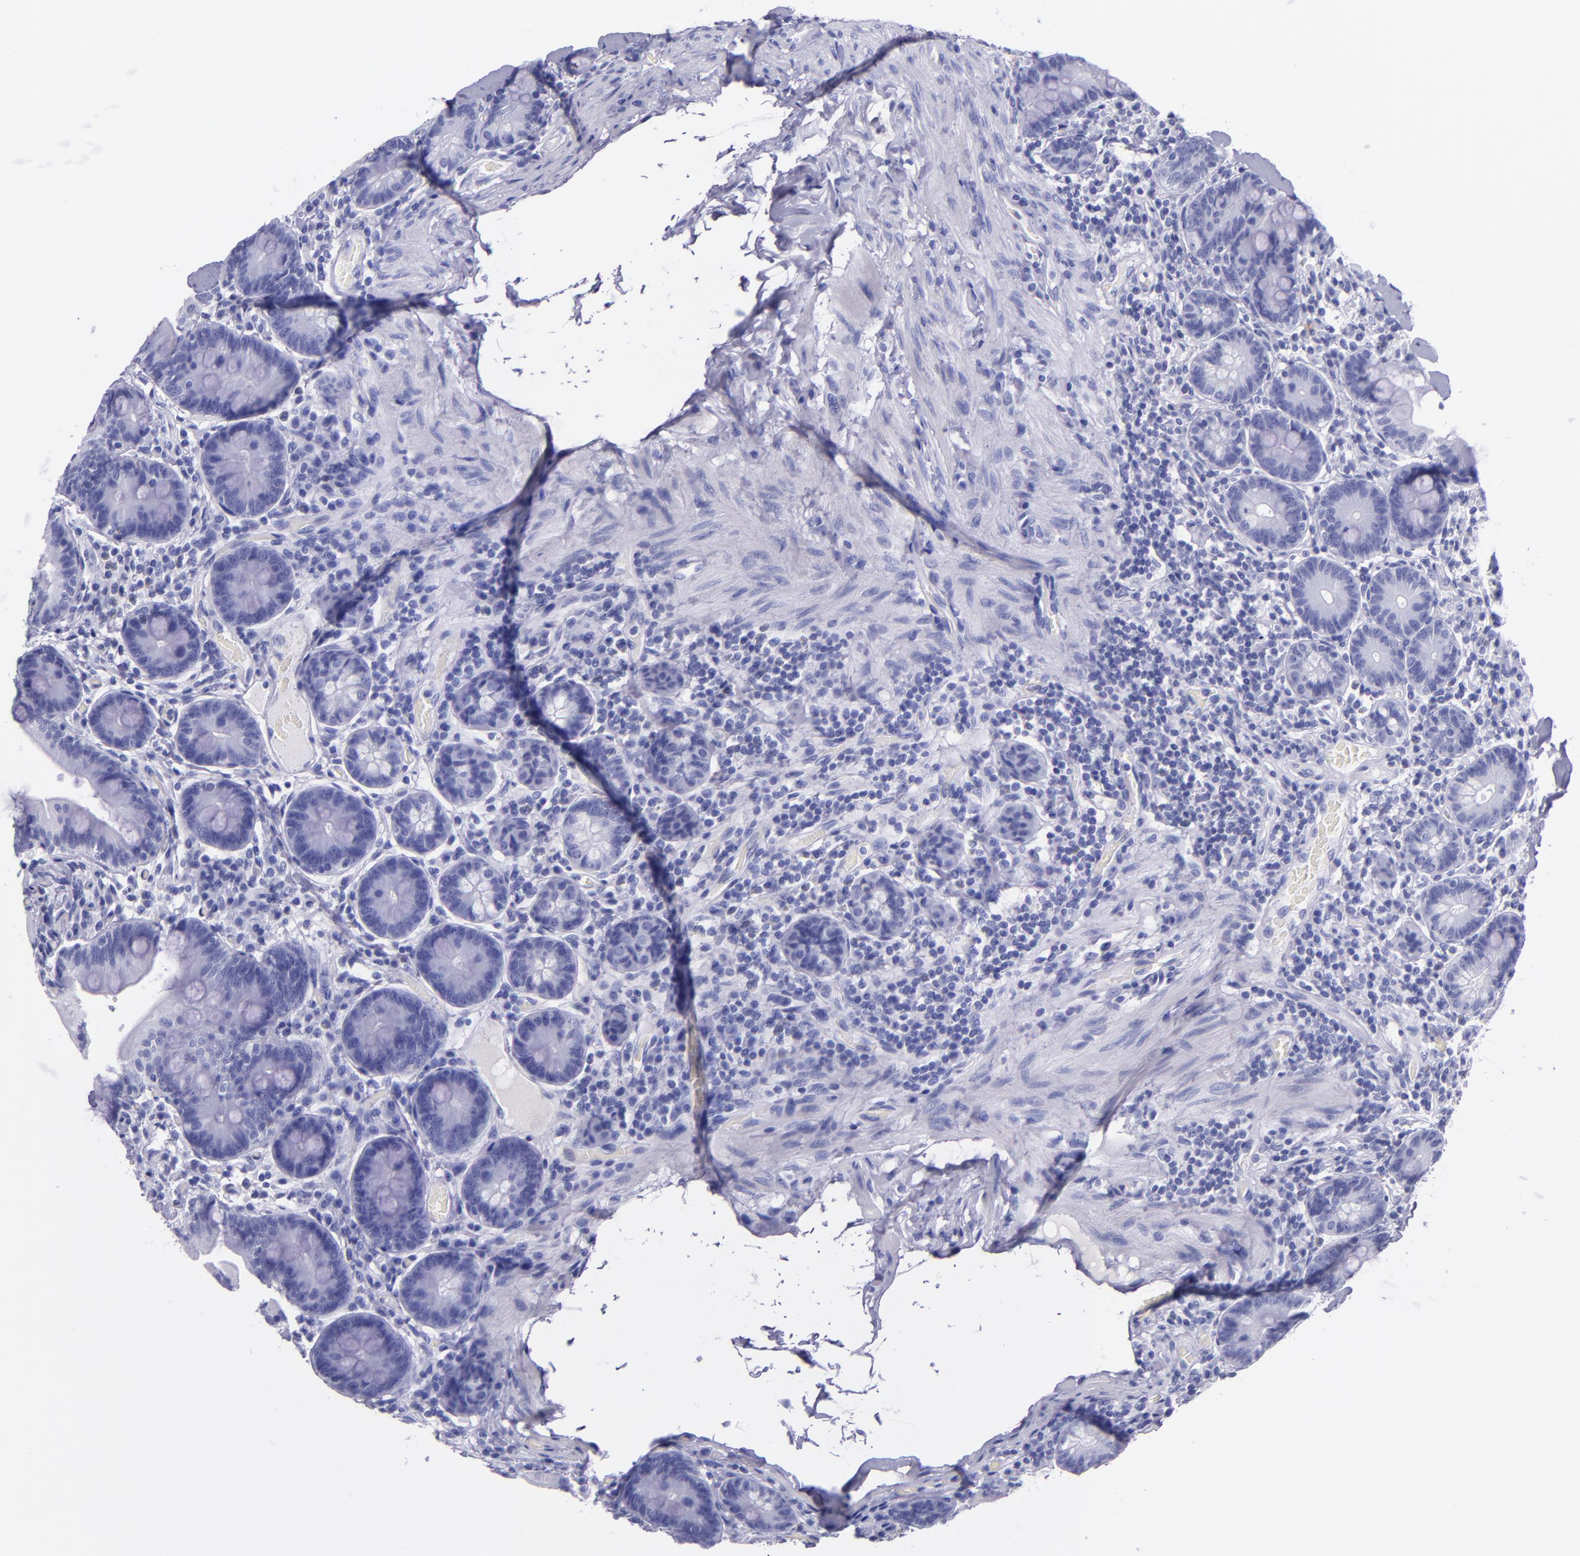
{"staining": {"intensity": "negative", "quantity": "none", "location": "none"}, "tissue": "duodenum", "cell_type": "Glandular cells", "image_type": "normal", "snomed": [{"axis": "morphology", "description": "Normal tissue, NOS"}, {"axis": "topography", "description": "Duodenum"}], "caption": "This is a image of immunohistochemistry staining of unremarkable duodenum, which shows no expression in glandular cells.", "gene": "SLPI", "patient": {"sex": "male", "age": 66}}